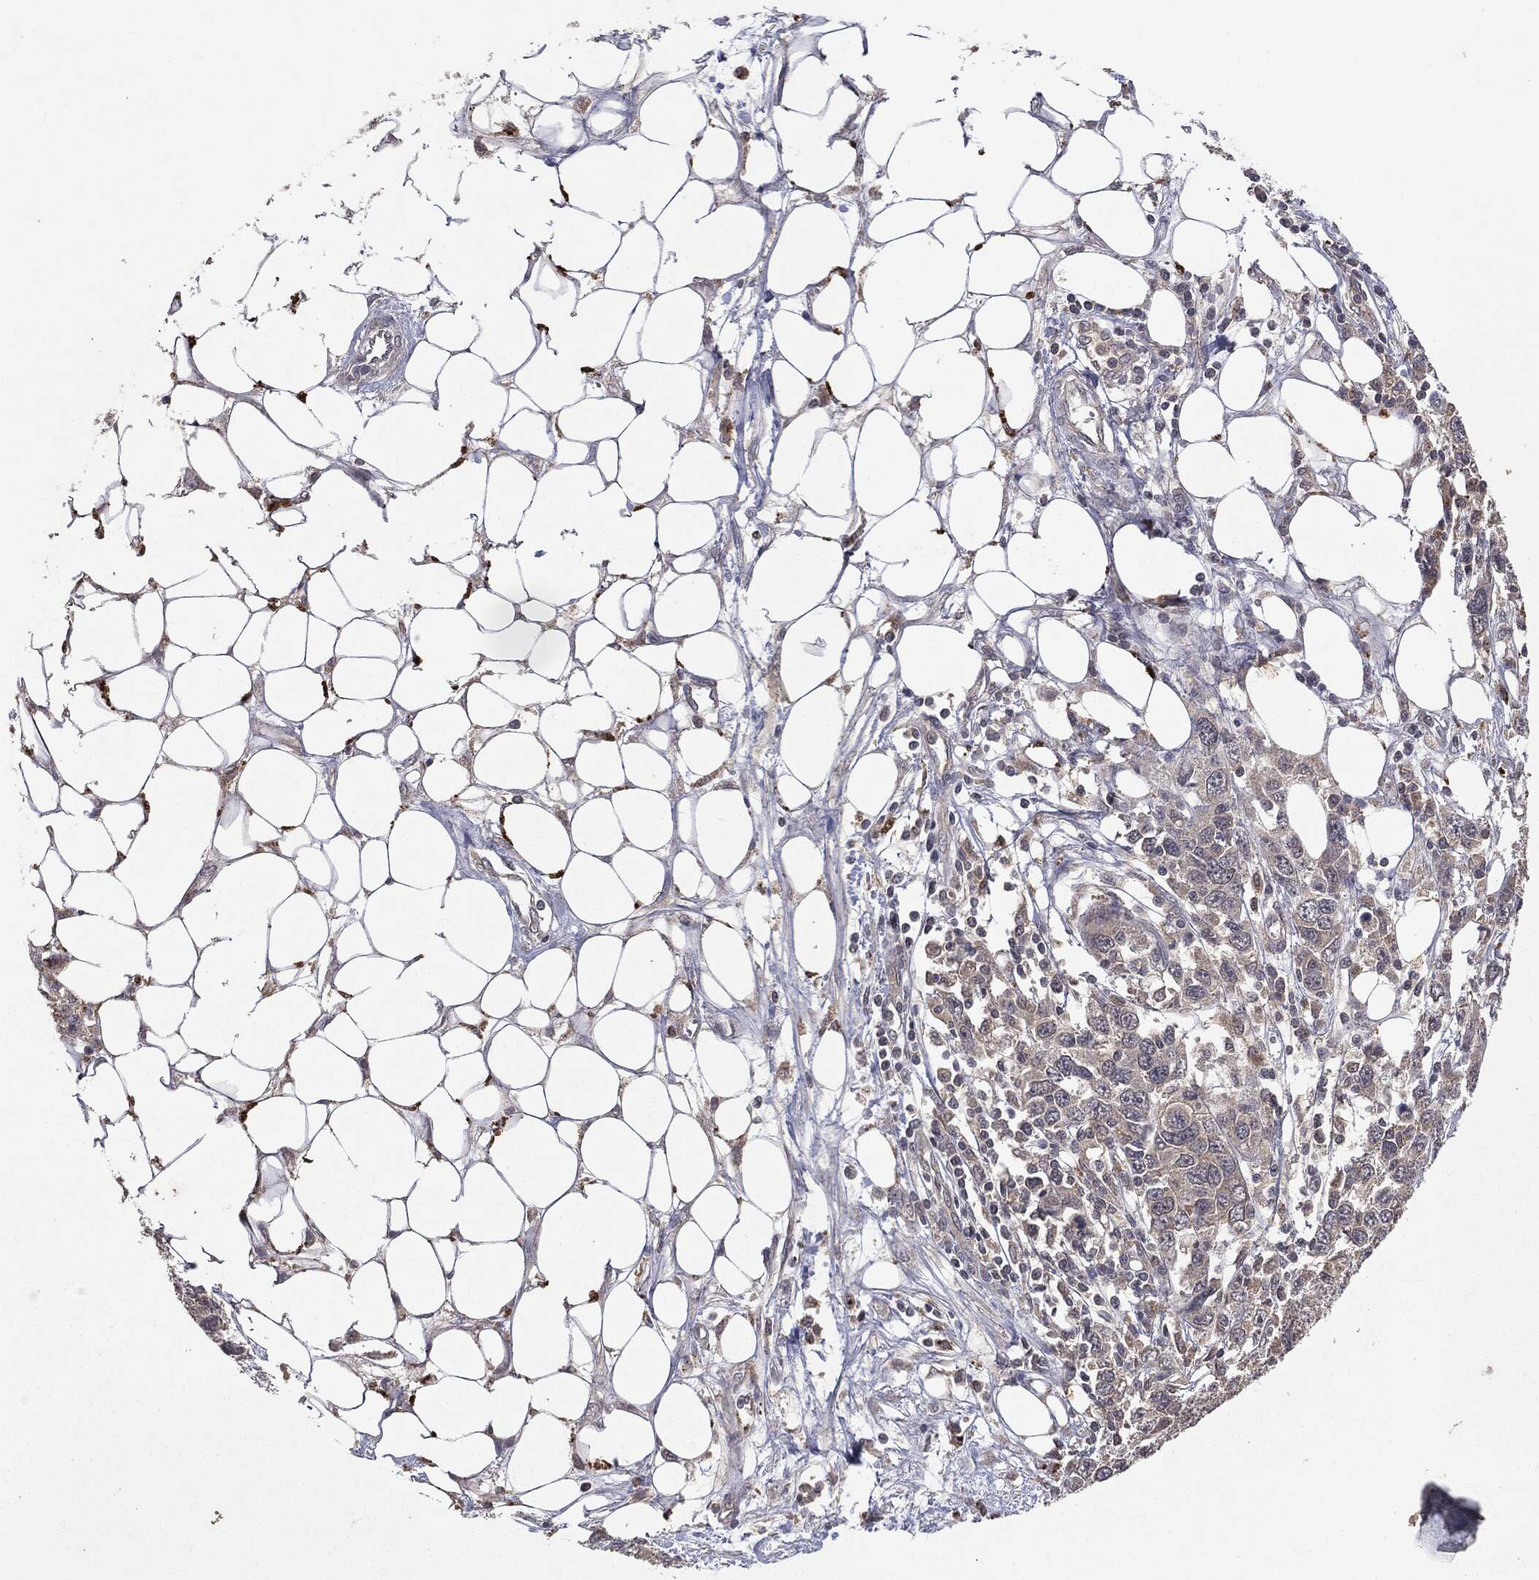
{"staining": {"intensity": "negative", "quantity": "none", "location": "none"}, "tissue": "ovarian cancer", "cell_type": "Tumor cells", "image_type": "cancer", "snomed": [{"axis": "morphology", "description": "Cystadenocarcinoma, serous, NOS"}, {"axis": "topography", "description": "Ovary"}], "caption": "Immunohistochemistry (IHC) image of serous cystadenocarcinoma (ovarian) stained for a protein (brown), which demonstrates no expression in tumor cells. The staining was performed using DAB to visualize the protein expression in brown, while the nuclei were stained in blue with hematoxylin (Magnification: 20x).", "gene": "MTOR", "patient": {"sex": "female", "age": 76}}